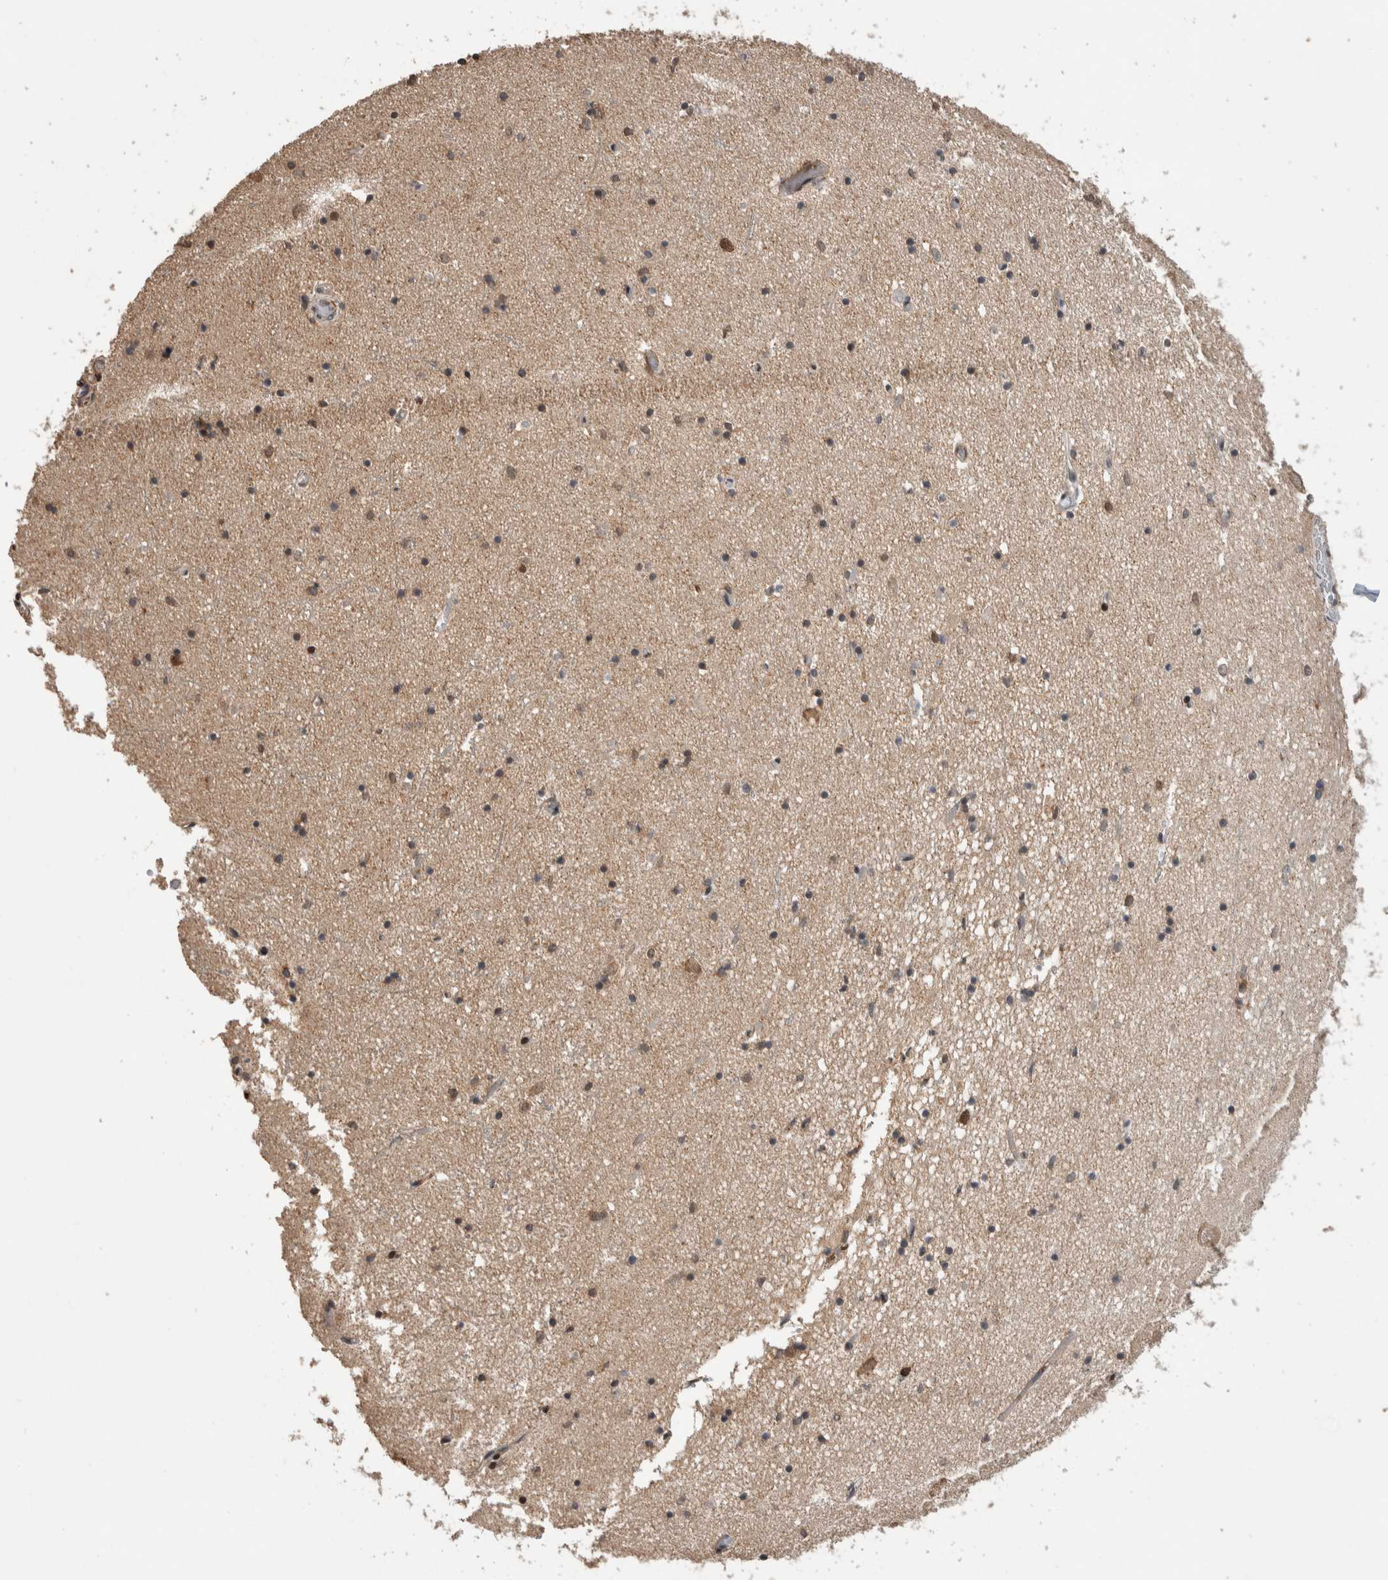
{"staining": {"intensity": "moderate", "quantity": "<25%", "location": "cytoplasmic/membranous"}, "tissue": "hippocampus", "cell_type": "Glial cells", "image_type": "normal", "snomed": [{"axis": "morphology", "description": "Normal tissue, NOS"}, {"axis": "topography", "description": "Hippocampus"}], "caption": "Immunohistochemistry (IHC) histopathology image of normal hippocampus stained for a protein (brown), which exhibits low levels of moderate cytoplasmic/membranous expression in about <25% of glial cells.", "gene": "DVL2", "patient": {"sex": "male", "age": 70}}